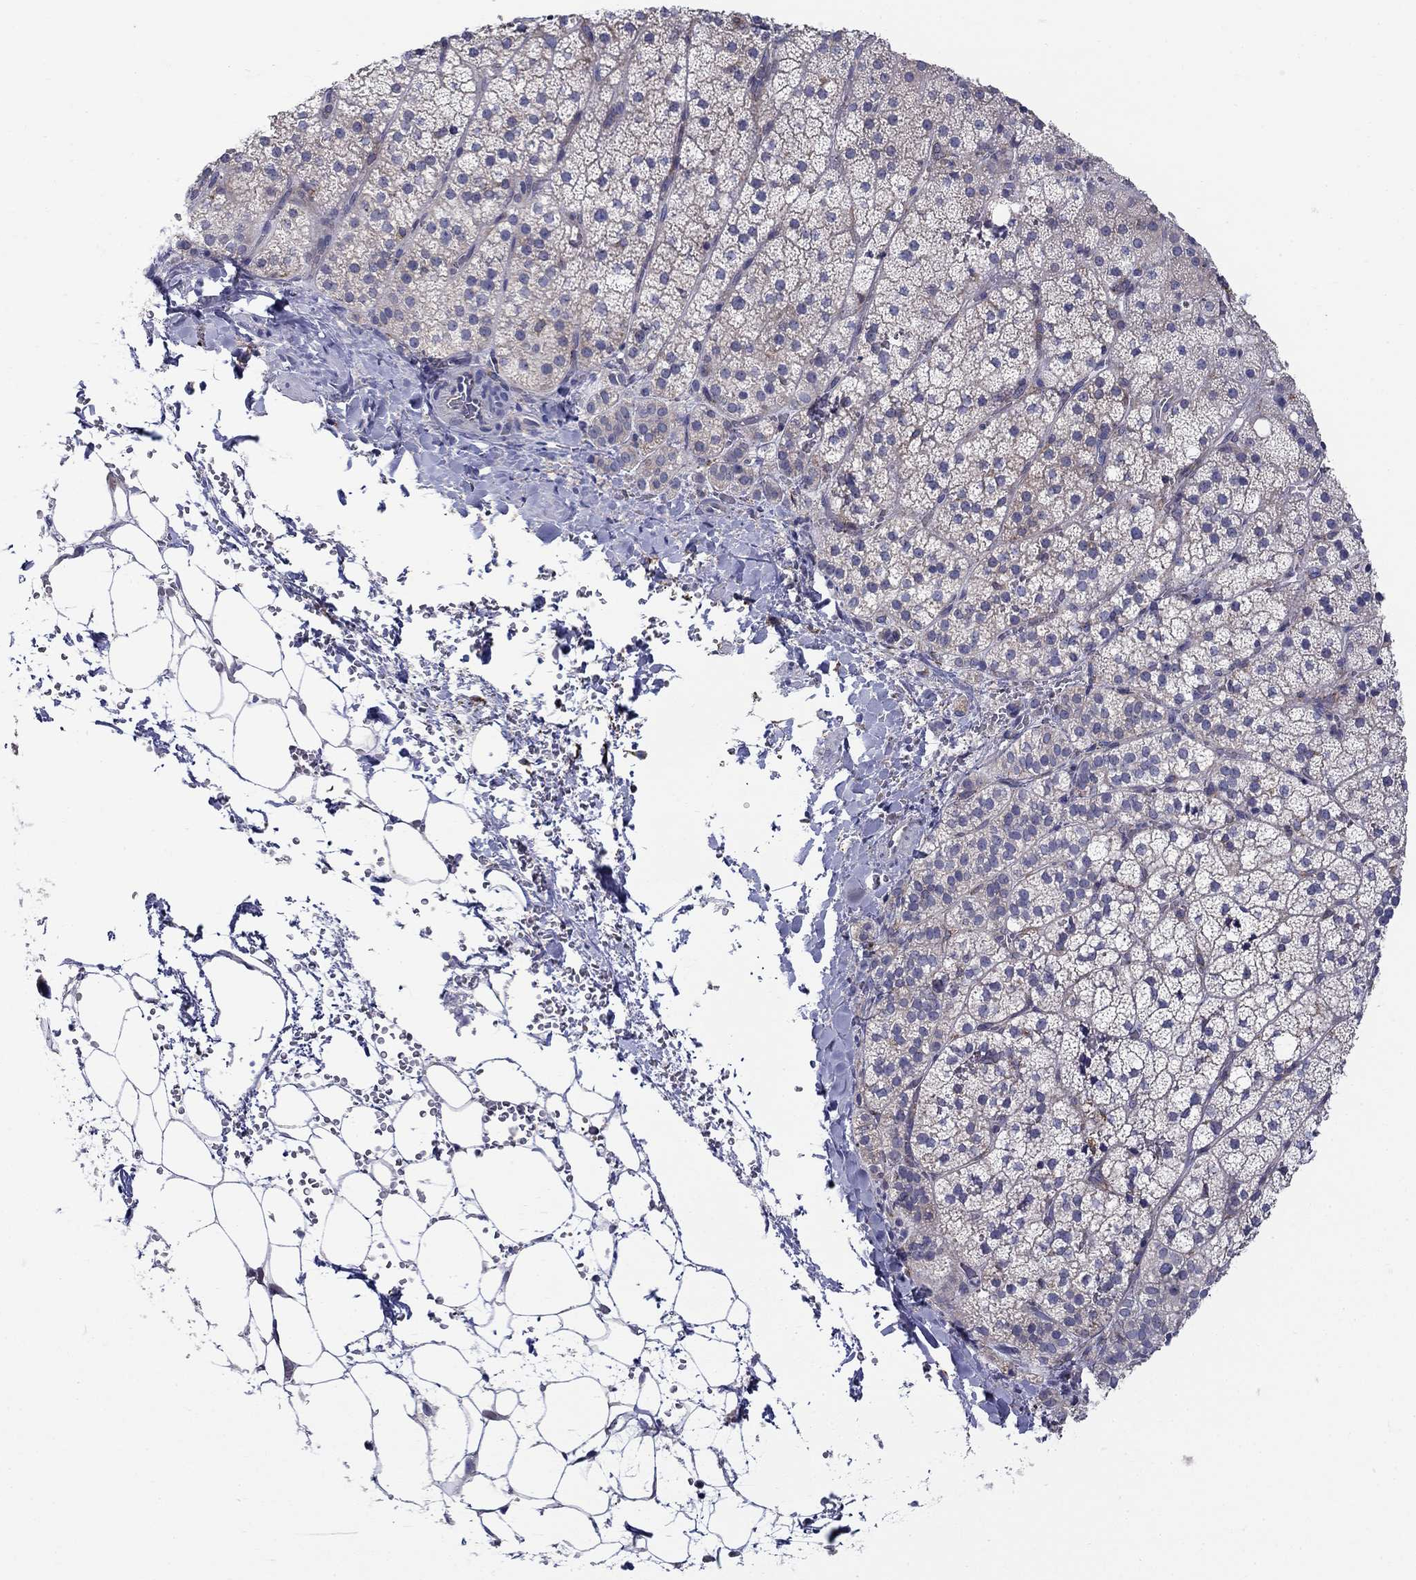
{"staining": {"intensity": "moderate", "quantity": "<25%", "location": "cytoplasmic/membranous"}, "tissue": "adrenal gland", "cell_type": "Glandular cells", "image_type": "normal", "snomed": [{"axis": "morphology", "description": "Normal tissue, NOS"}, {"axis": "topography", "description": "Adrenal gland"}], "caption": "Immunohistochemical staining of normal adrenal gland displays low levels of moderate cytoplasmic/membranous staining in approximately <25% of glandular cells. (brown staining indicates protein expression, while blue staining denotes nuclei).", "gene": "QRFPR", "patient": {"sex": "male", "age": 53}}